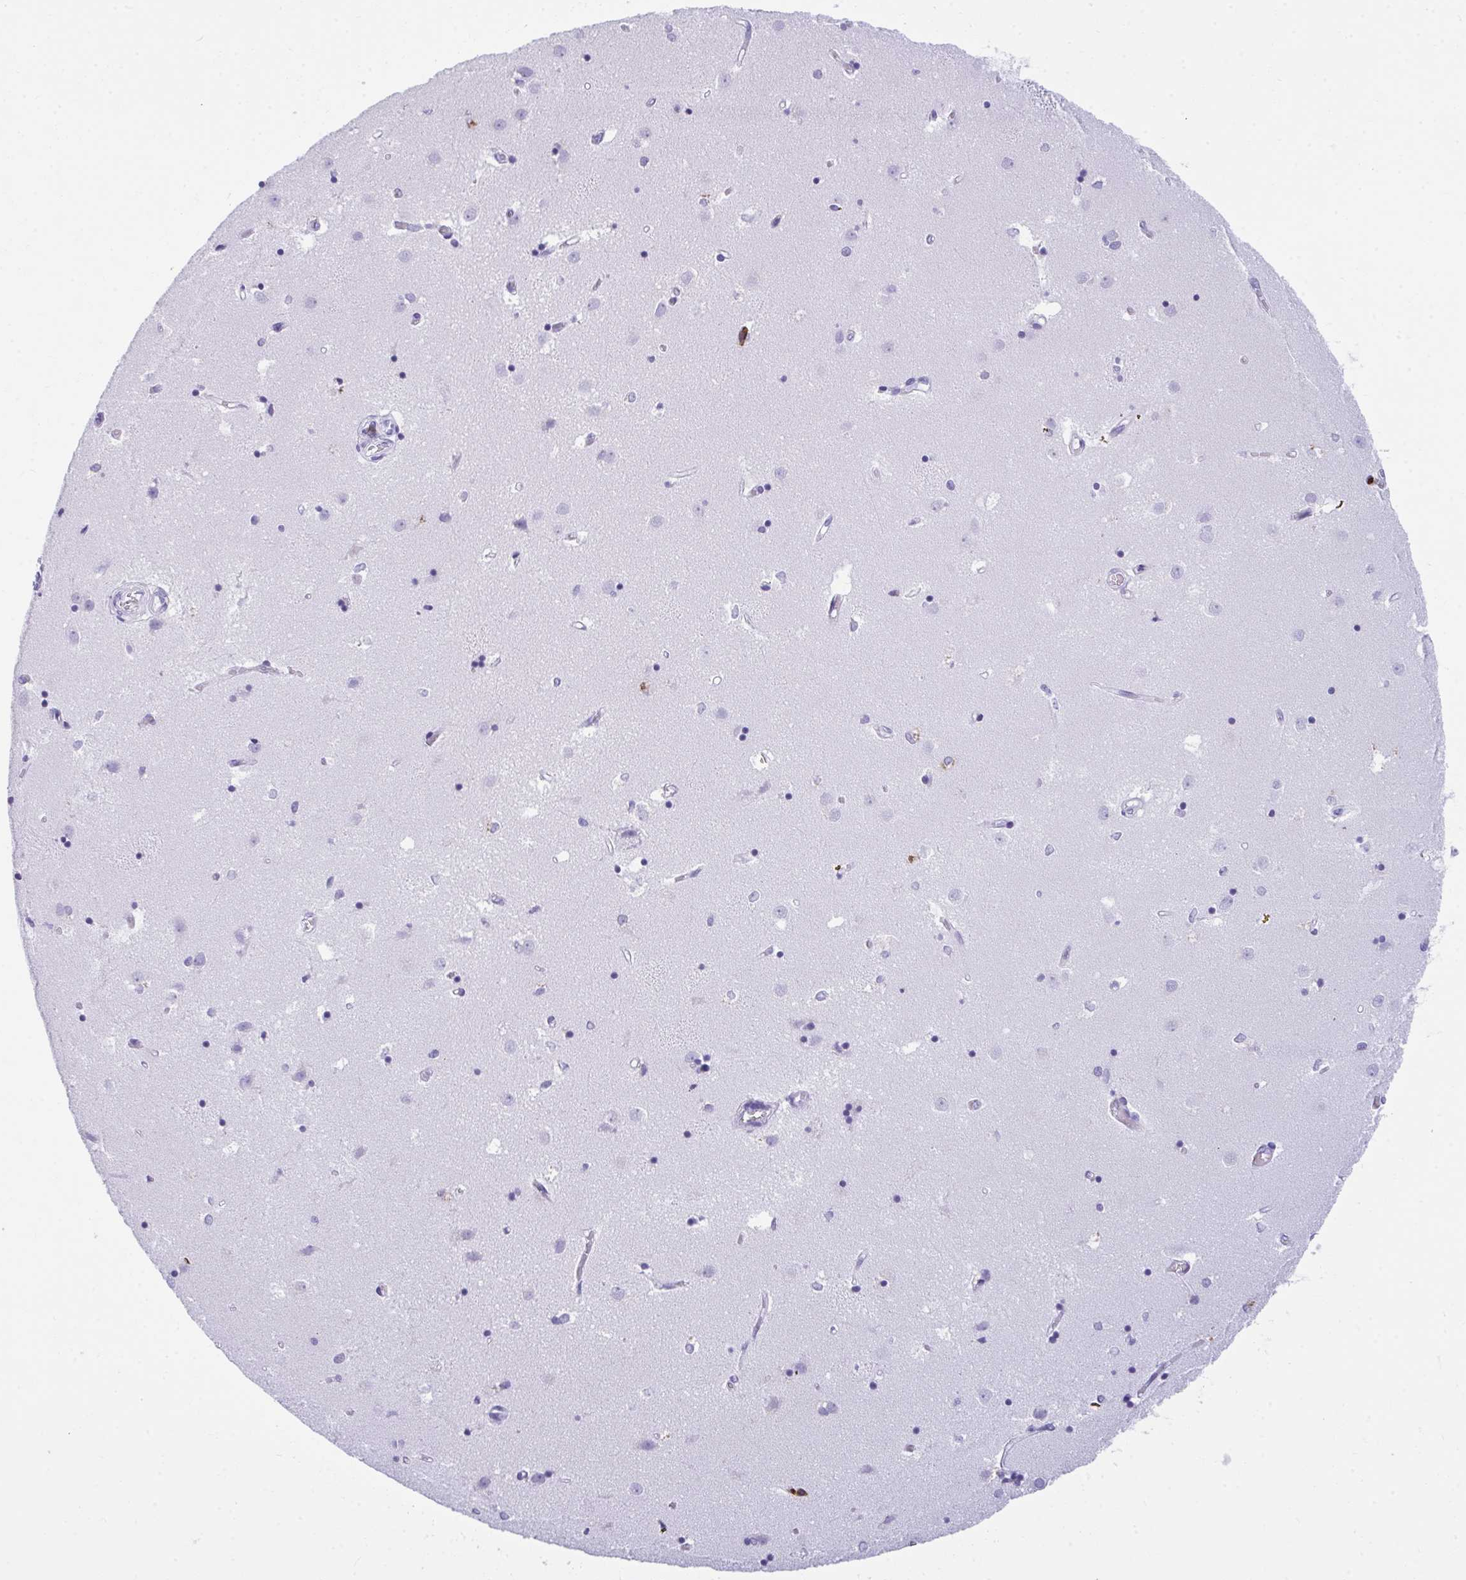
{"staining": {"intensity": "negative", "quantity": "none", "location": "none"}, "tissue": "caudate", "cell_type": "Glial cells", "image_type": "normal", "snomed": [{"axis": "morphology", "description": "Normal tissue, NOS"}, {"axis": "topography", "description": "Lateral ventricle wall"}], "caption": "This is a image of immunohistochemistry (IHC) staining of benign caudate, which shows no staining in glial cells. (Immunohistochemistry (ihc), brightfield microscopy, high magnification).", "gene": "SPN", "patient": {"sex": "male", "age": 54}}